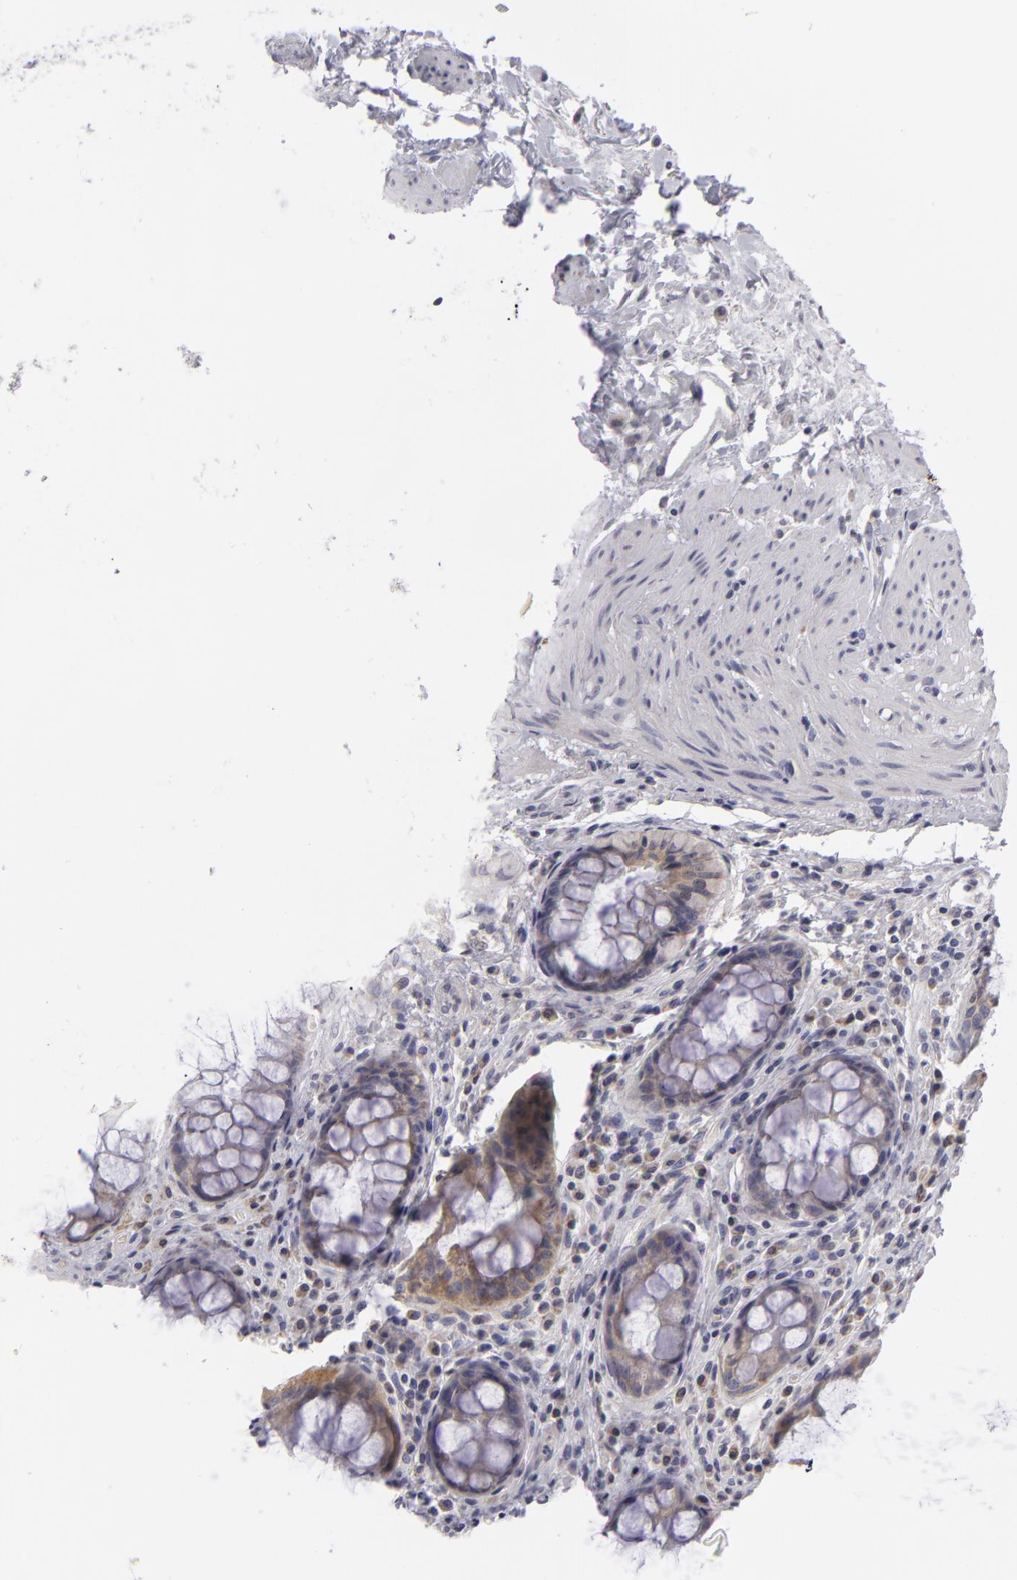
{"staining": {"intensity": "weak", "quantity": "25%-75%", "location": "cytoplasmic/membranous"}, "tissue": "rectum", "cell_type": "Glandular cells", "image_type": "normal", "snomed": [{"axis": "morphology", "description": "Normal tissue, NOS"}, {"axis": "topography", "description": "Rectum"}], "caption": "Immunohistochemical staining of unremarkable rectum exhibits 25%-75% levels of weak cytoplasmic/membranous protein staining in about 25%-75% of glandular cells.", "gene": "ATP2B3", "patient": {"sex": "female", "age": 75}}